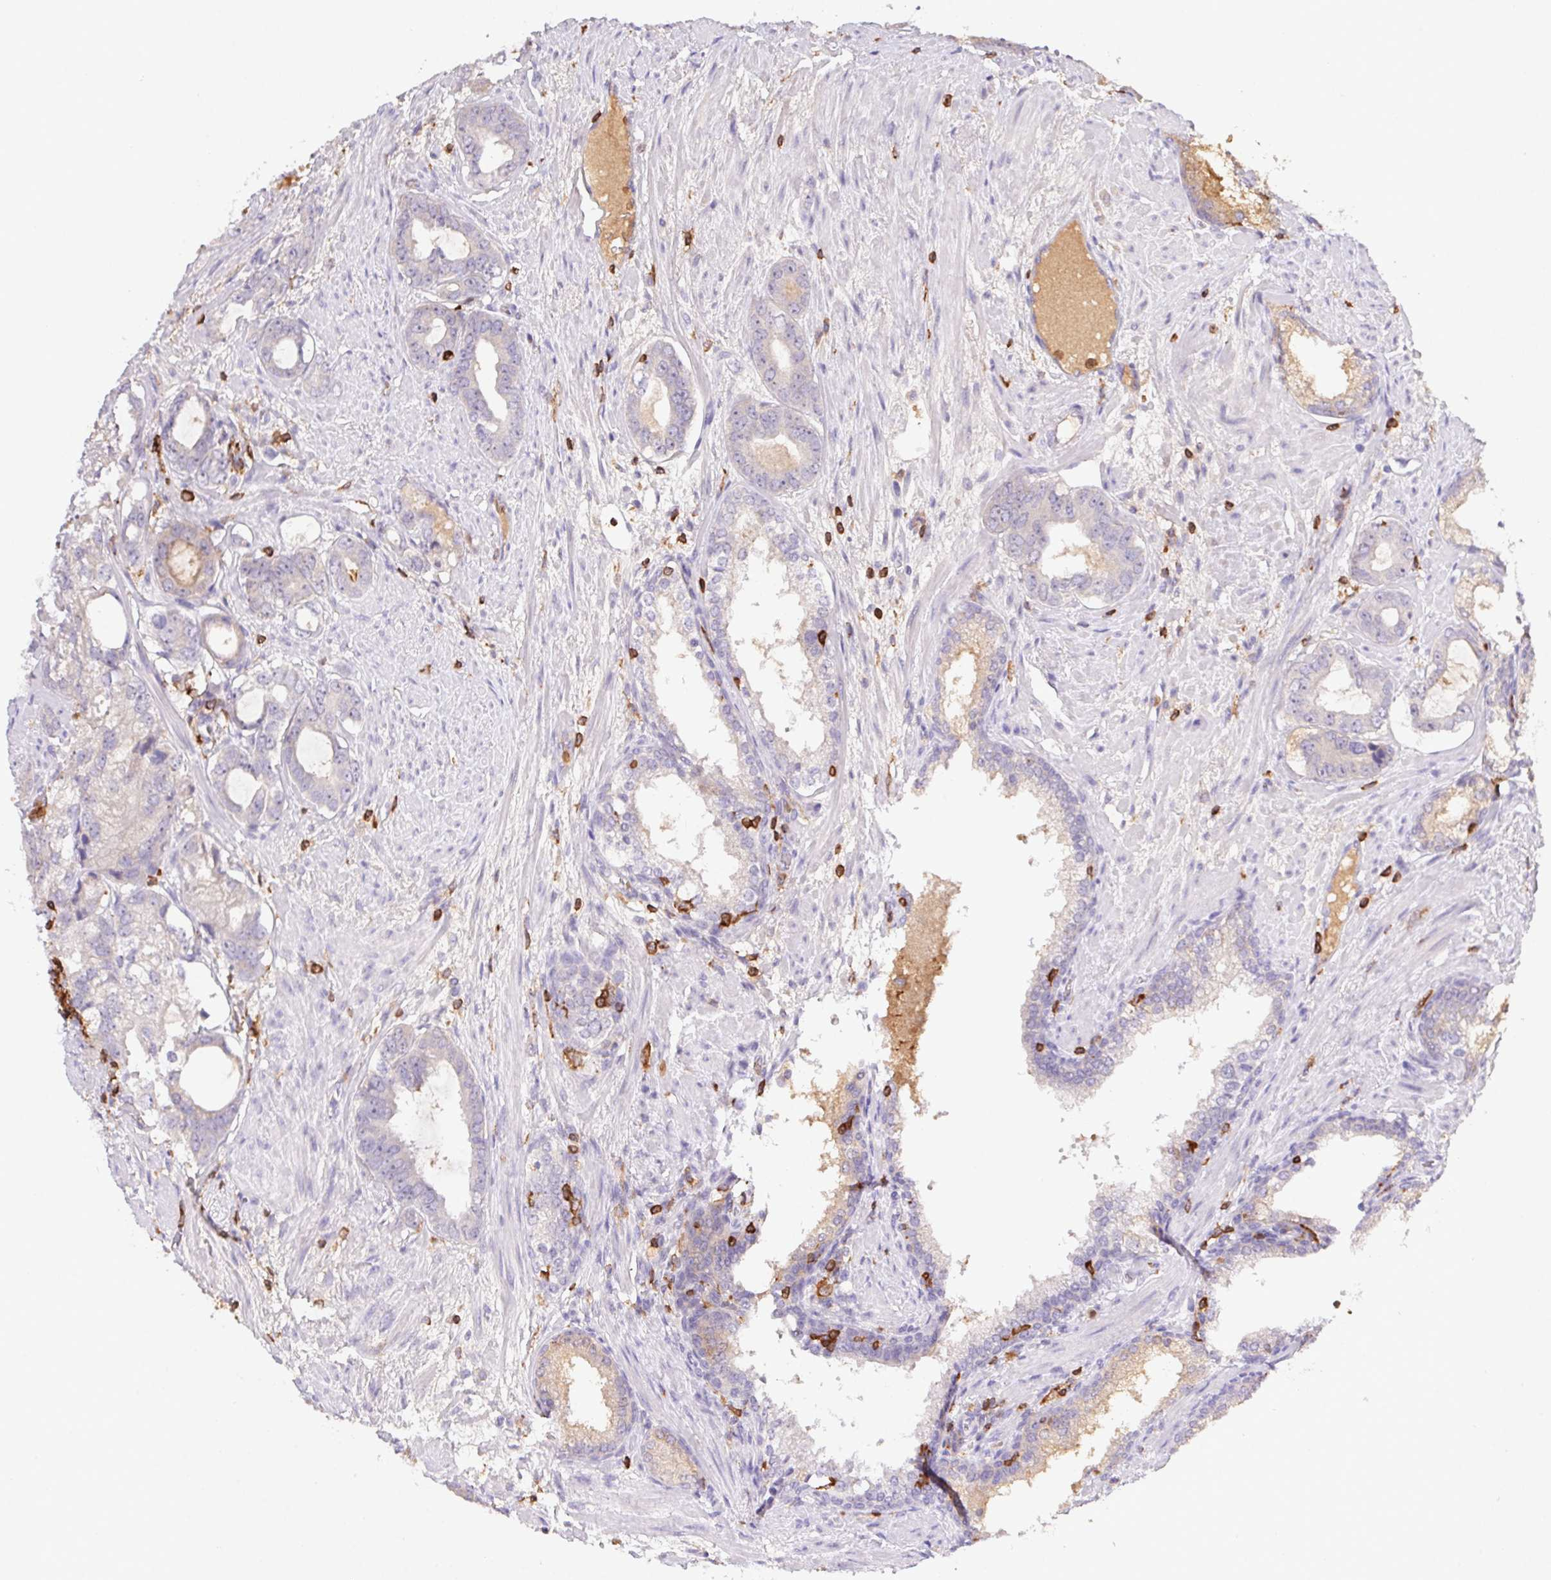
{"staining": {"intensity": "negative", "quantity": "none", "location": "none"}, "tissue": "prostate cancer", "cell_type": "Tumor cells", "image_type": "cancer", "snomed": [{"axis": "morphology", "description": "Adenocarcinoma, High grade"}, {"axis": "topography", "description": "Prostate"}], "caption": "A micrograph of human prostate cancer (high-grade adenocarcinoma) is negative for staining in tumor cells. (DAB immunohistochemistry visualized using brightfield microscopy, high magnification).", "gene": "APBB1IP", "patient": {"sex": "male", "age": 75}}